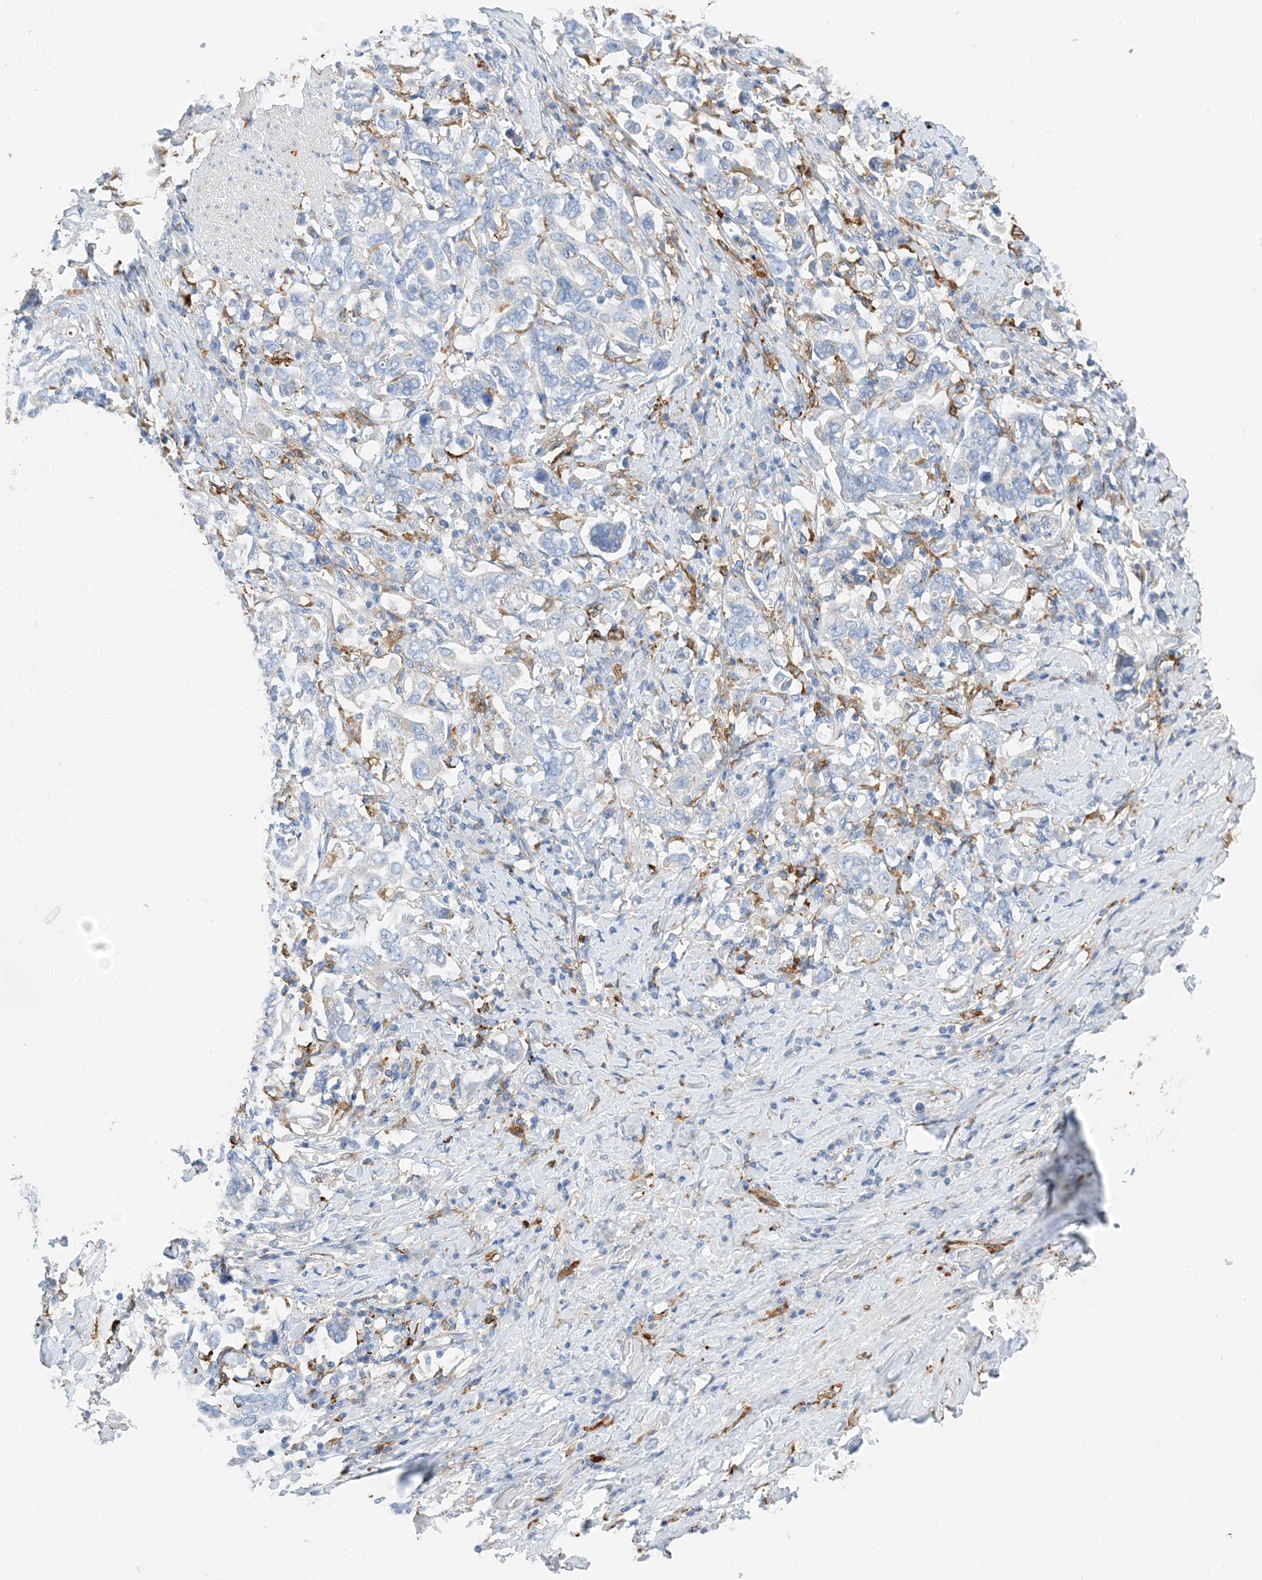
{"staining": {"intensity": "negative", "quantity": "none", "location": "none"}, "tissue": "stomach cancer", "cell_type": "Tumor cells", "image_type": "cancer", "snomed": [{"axis": "morphology", "description": "Adenocarcinoma, NOS"}, {"axis": "topography", "description": "Stomach, upper"}], "caption": "The micrograph reveals no staining of tumor cells in adenocarcinoma (stomach).", "gene": "DPH3", "patient": {"sex": "male", "age": 62}}